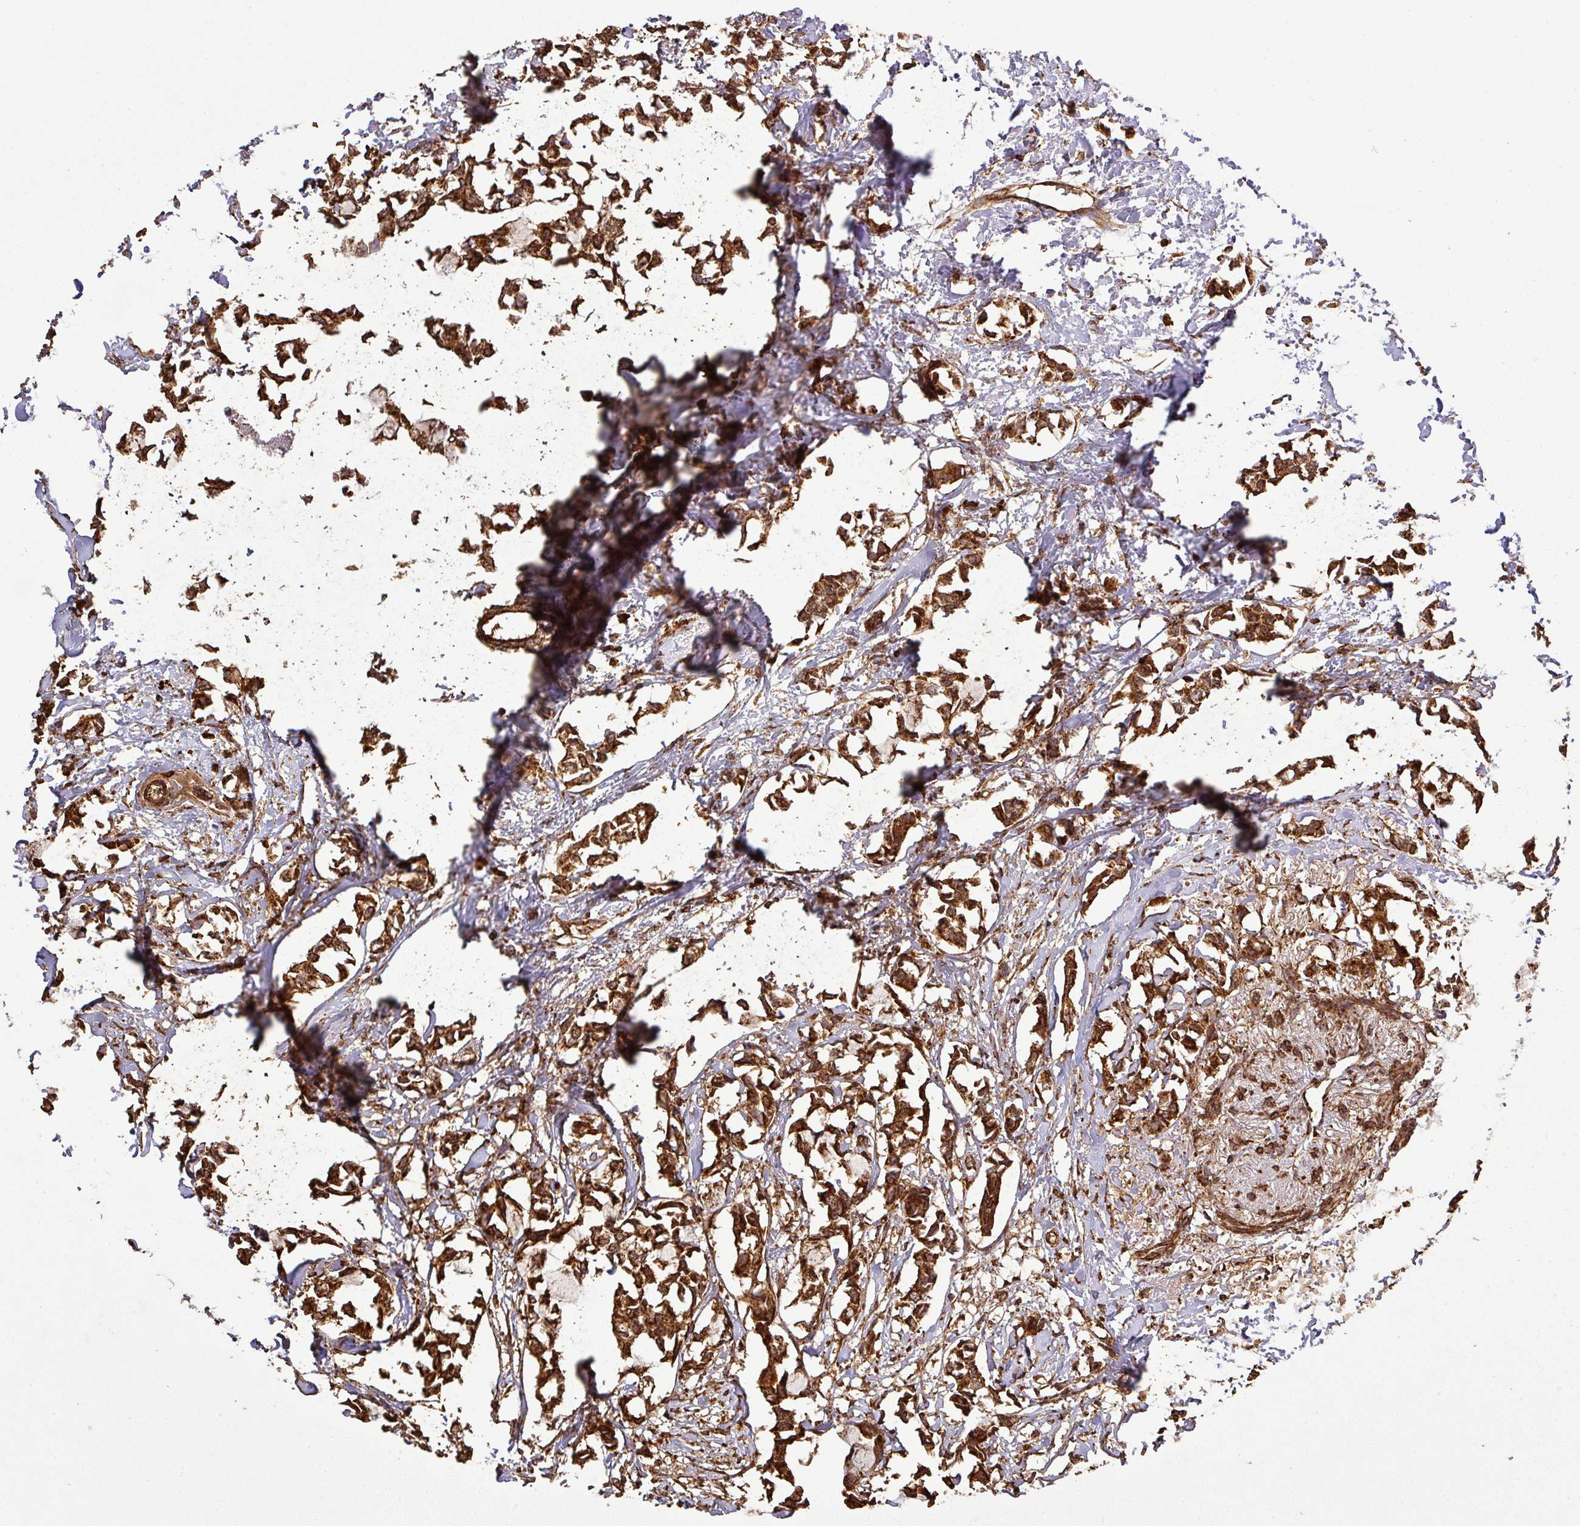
{"staining": {"intensity": "strong", "quantity": ">75%", "location": "cytoplasmic/membranous,nuclear"}, "tissue": "breast cancer", "cell_type": "Tumor cells", "image_type": "cancer", "snomed": [{"axis": "morphology", "description": "Duct carcinoma"}, {"axis": "topography", "description": "Breast"}], "caption": "Breast cancer tissue displays strong cytoplasmic/membranous and nuclear expression in about >75% of tumor cells", "gene": "PLEKHM1", "patient": {"sex": "female", "age": 73}}